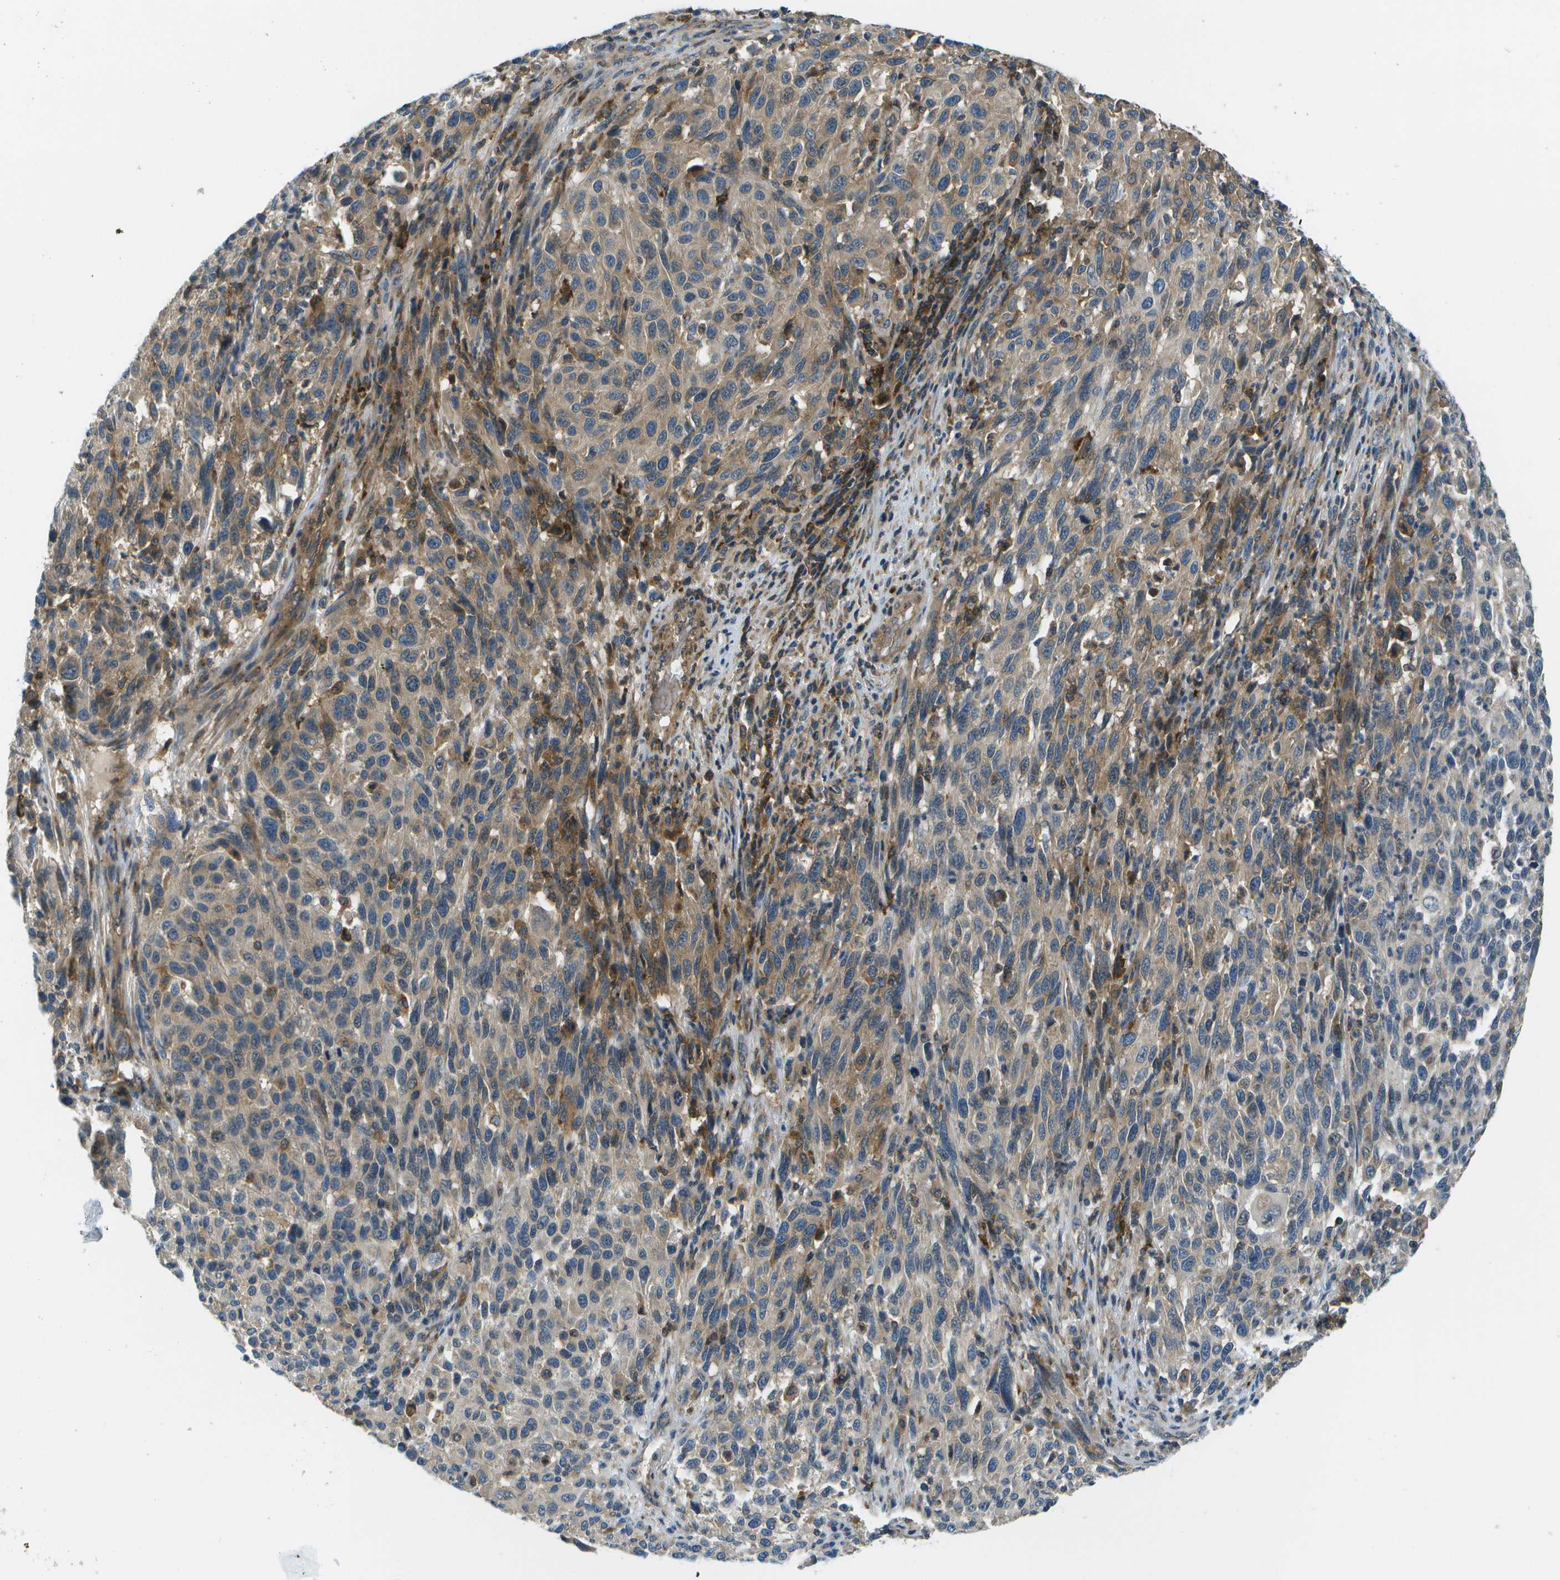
{"staining": {"intensity": "weak", "quantity": "25%-75%", "location": "cytoplasmic/membranous"}, "tissue": "melanoma", "cell_type": "Tumor cells", "image_type": "cancer", "snomed": [{"axis": "morphology", "description": "Malignant melanoma, Metastatic site"}, {"axis": "topography", "description": "Lymph node"}], "caption": "Tumor cells display low levels of weak cytoplasmic/membranous positivity in approximately 25%-75% of cells in malignant melanoma (metastatic site). (Stains: DAB in brown, nuclei in blue, Microscopy: brightfield microscopy at high magnification).", "gene": "CTIF", "patient": {"sex": "male", "age": 61}}